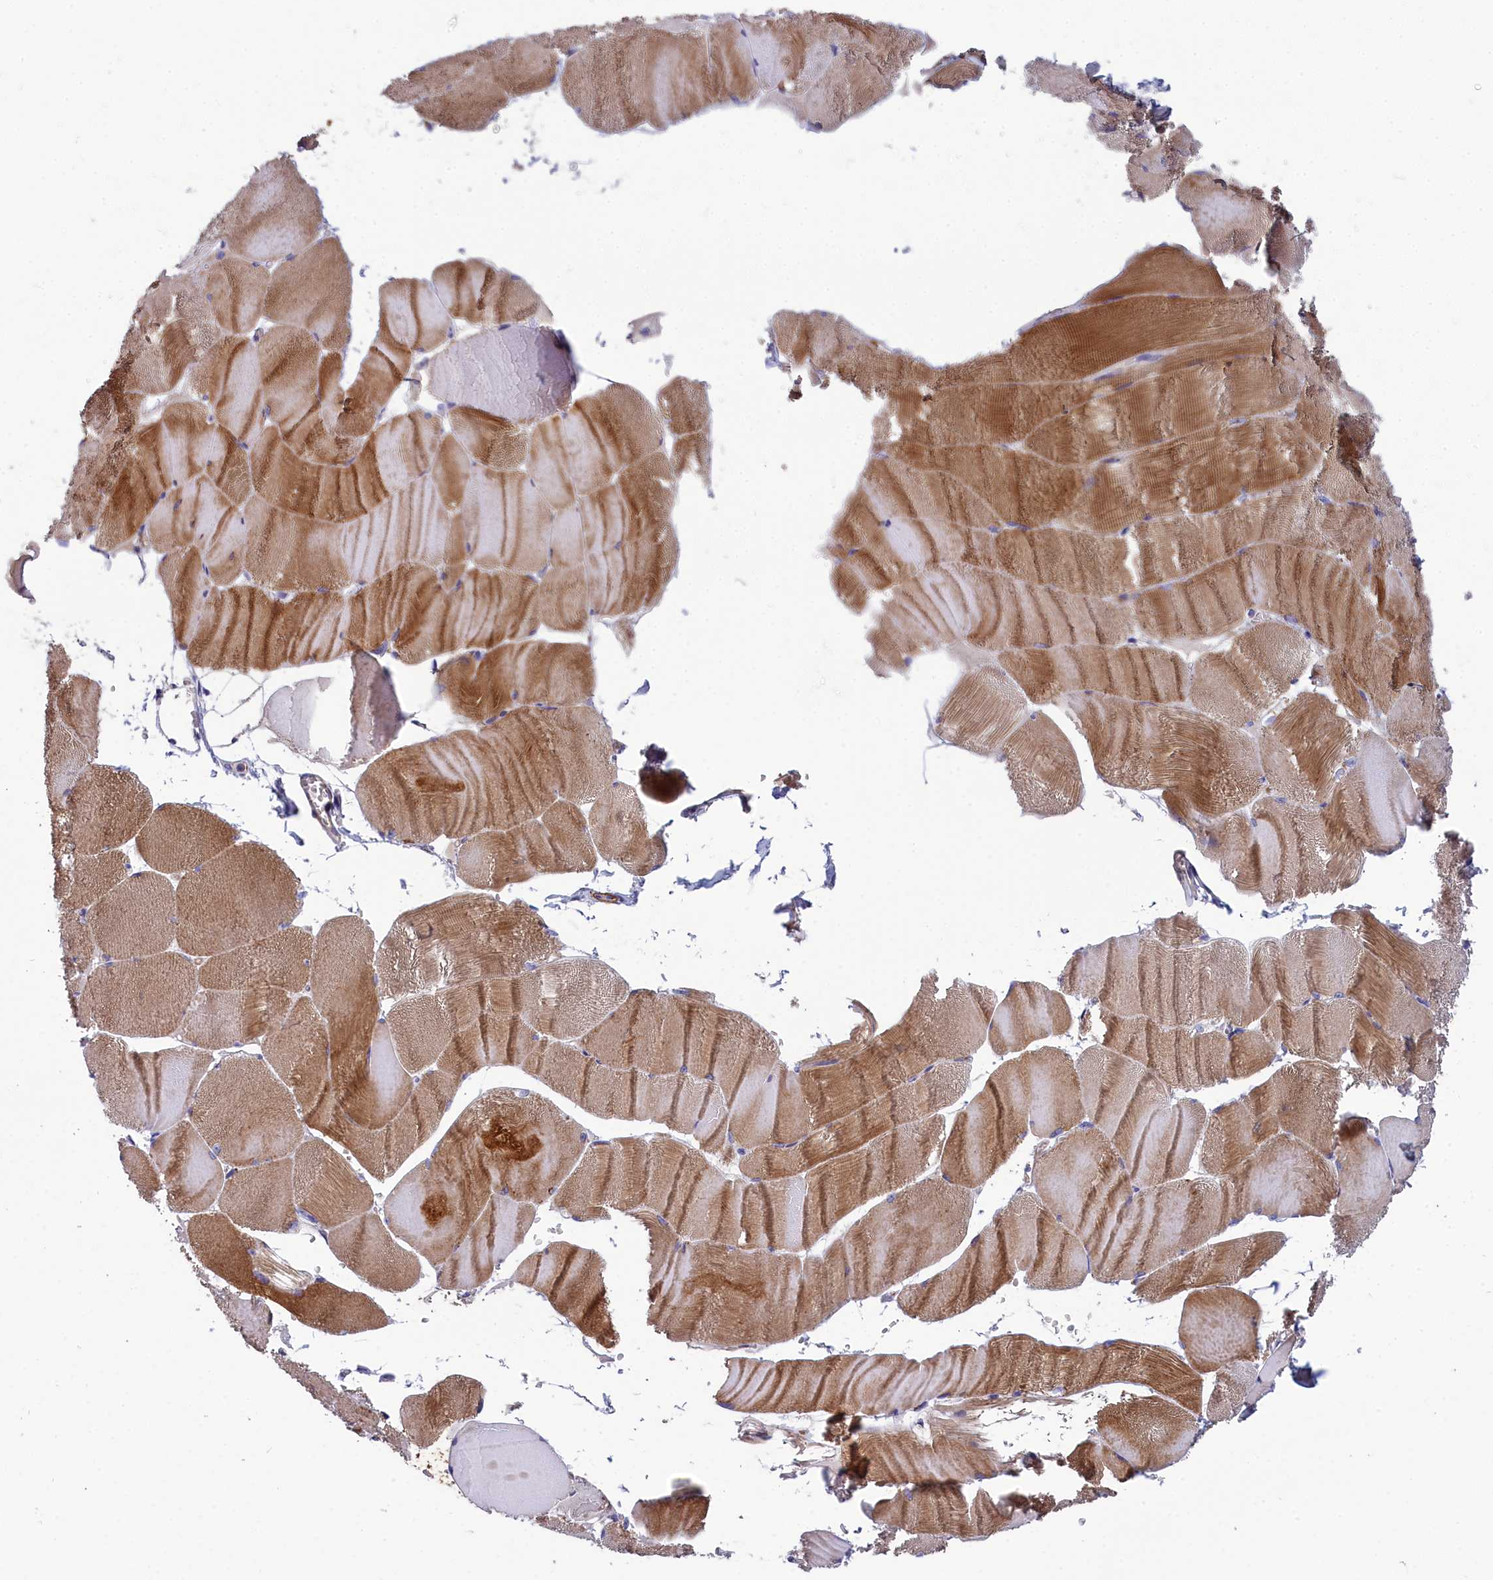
{"staining": {"intensity": "moderate", "quantity": "25%-75%", "location": "cytoplasmic/membranous"}, "tissue": "skeletal muscle", "cell_type": "Myocytes", "image_type": "normal", "snomed": [{"axis": "morphology", "description": "Normal tissue, NOS"}, {"axis": "morphology", "description": "Basal cell carcinoma"}, {"axis": "topography", "description": "Skeletal muscle"}], "caption": "Myocytes reveal medium levels of moderate cytoplasmic/membranous staining in about 25%-75% of cells in unremarkable skeletal muscle. (IHC, brightfield microscopy, high magnification).", "gene": "TUBGCP4", "patient": {"sex": "female", "age": 64}}